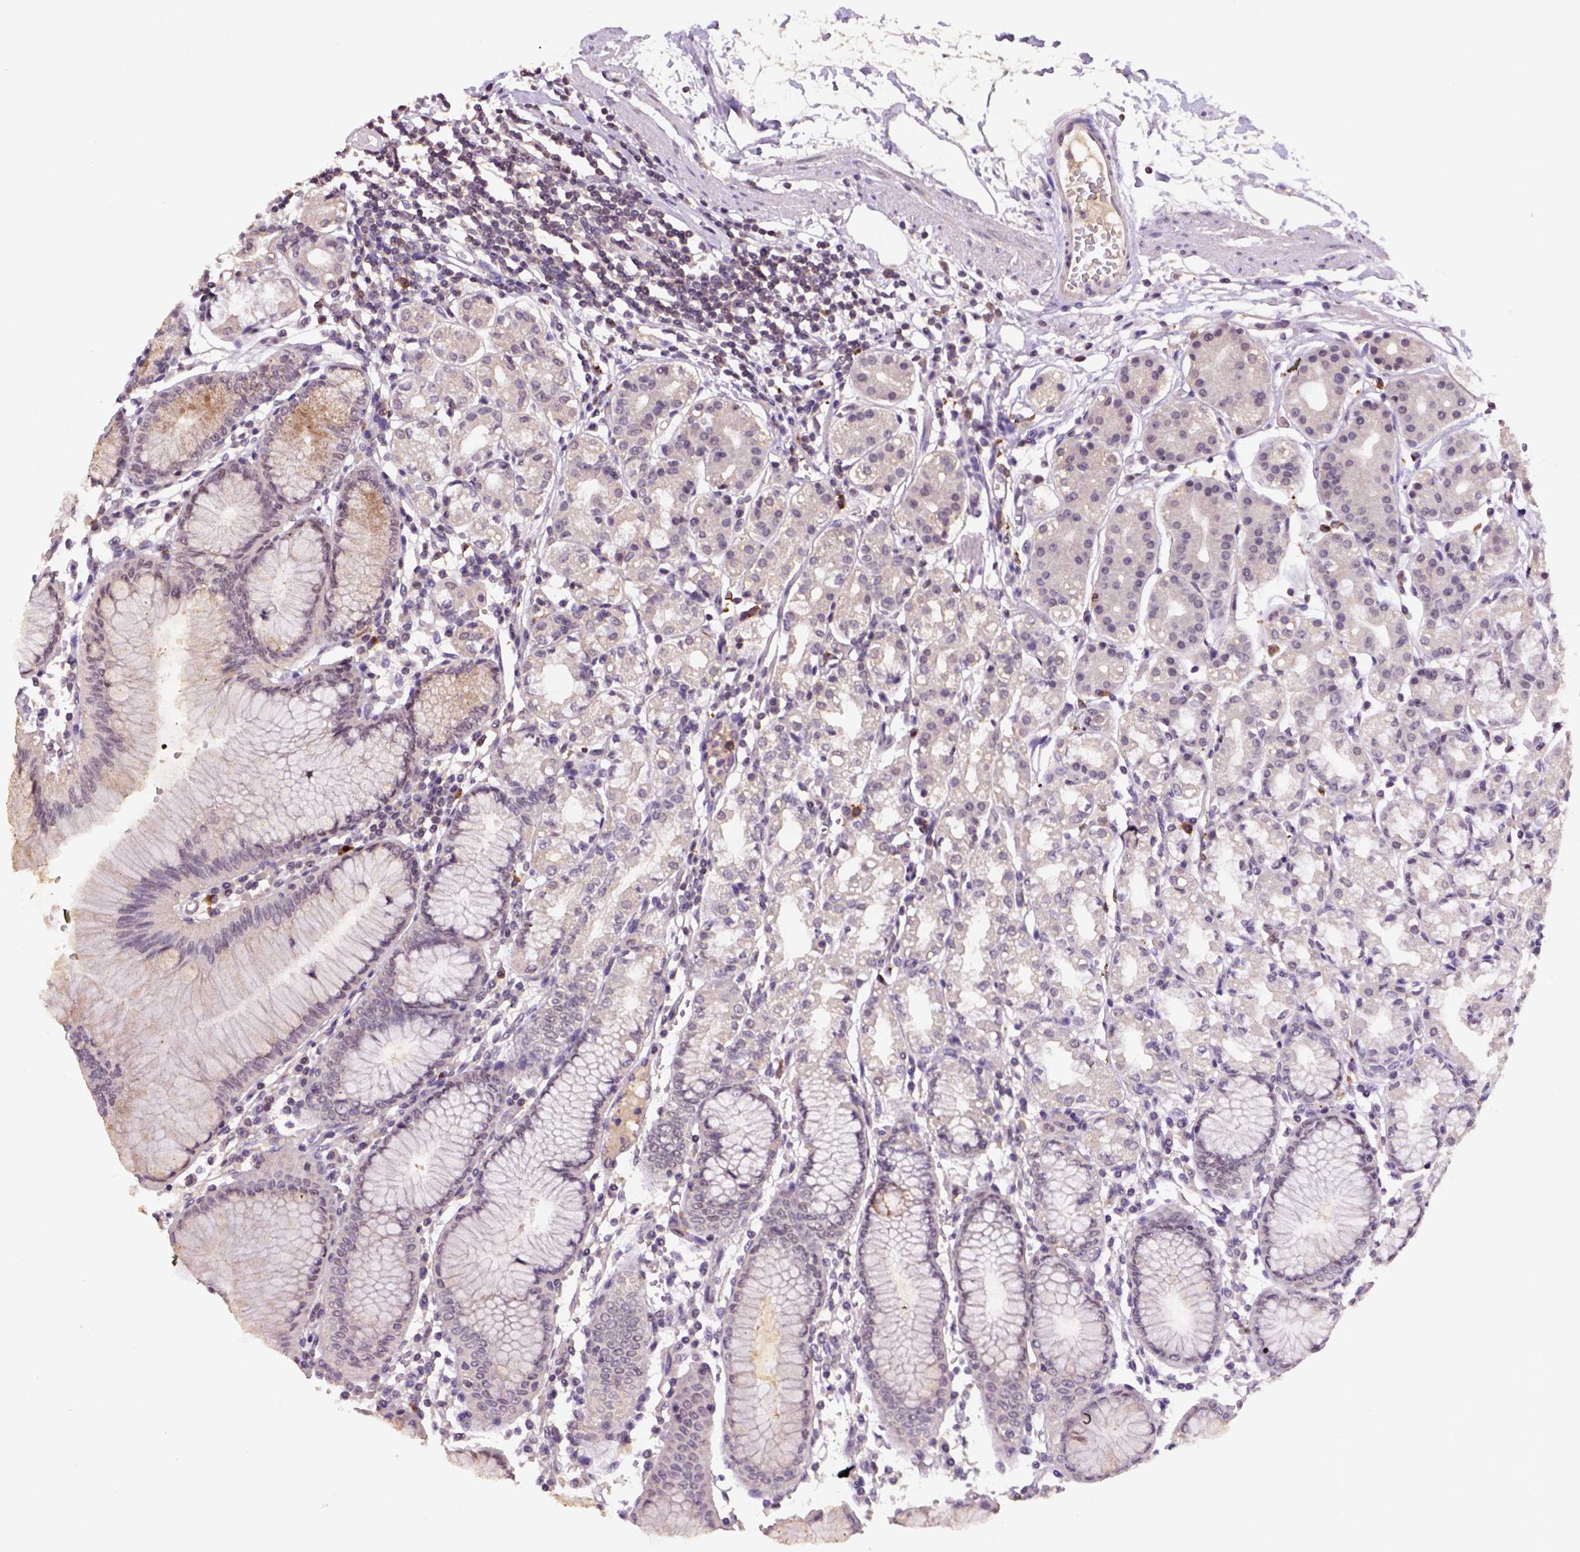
{"staining": {"intensity": "weak", "quantity": ">75%", "location": "cytoplasmic/membranous,nuclear"}, "tissue": "stomach", "cell_type": "Glandular cells", "image_type": "normal", "snomed": [{"axis": "morphology", "description": "Normal tissue, NOS"}, {"axis": "topography", "description": "Skeletal muscle"}, {"axis": "topography", "description": "Stomach"}], "caption": "Immunohistochemistry histopathology image of benign stomach: human stomach stained using immunohistochemistry reveals low levels of weak protein expression localized specifically in the cytoplasmic/membranous,nuclear of glandular cells, appearing as a cytoplasmic/membranous,nuclear brown color.", "gene": "SCML4", "patient": {"sex": "female", "age": 57}}